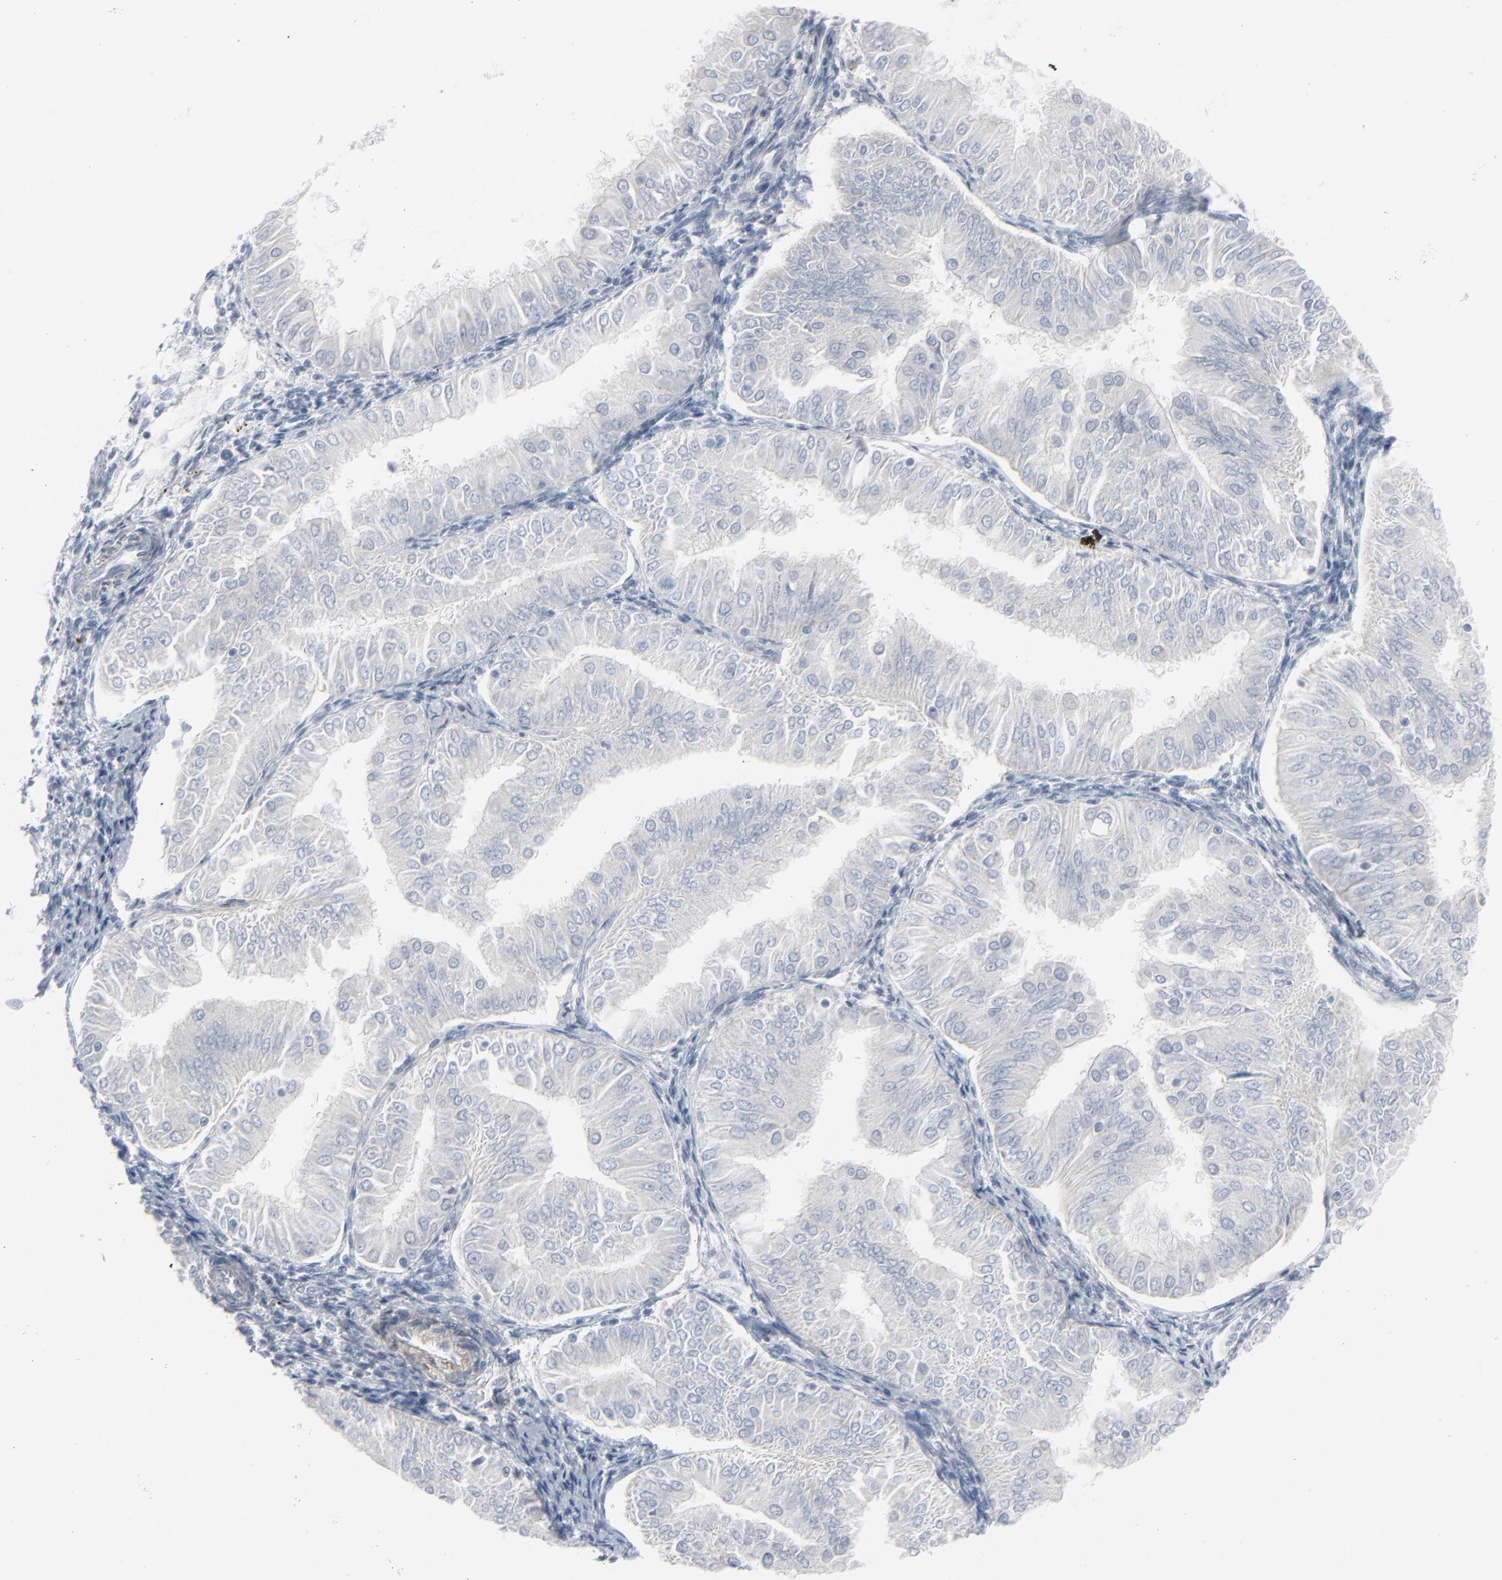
{"staining": {"intensity": "negative", "quantity": "none", "location": "none"}, "tissue": "endometrial cancer", "cell_type": "Tumor cells", "image_type": "cancer", "snomed": [{"axis": "morphology", "description": "Adenocarcinoma, NOS"}, {"axis": "topography", "description": "Endometrium"}], "caption": "Immunohistochemistry image of adenocarcinoma (endometrial) stained for a protein (brown), which shows no staining in tumor cells.", "gene": "BGN", "patient": {"sex": "female", "age": 53}}